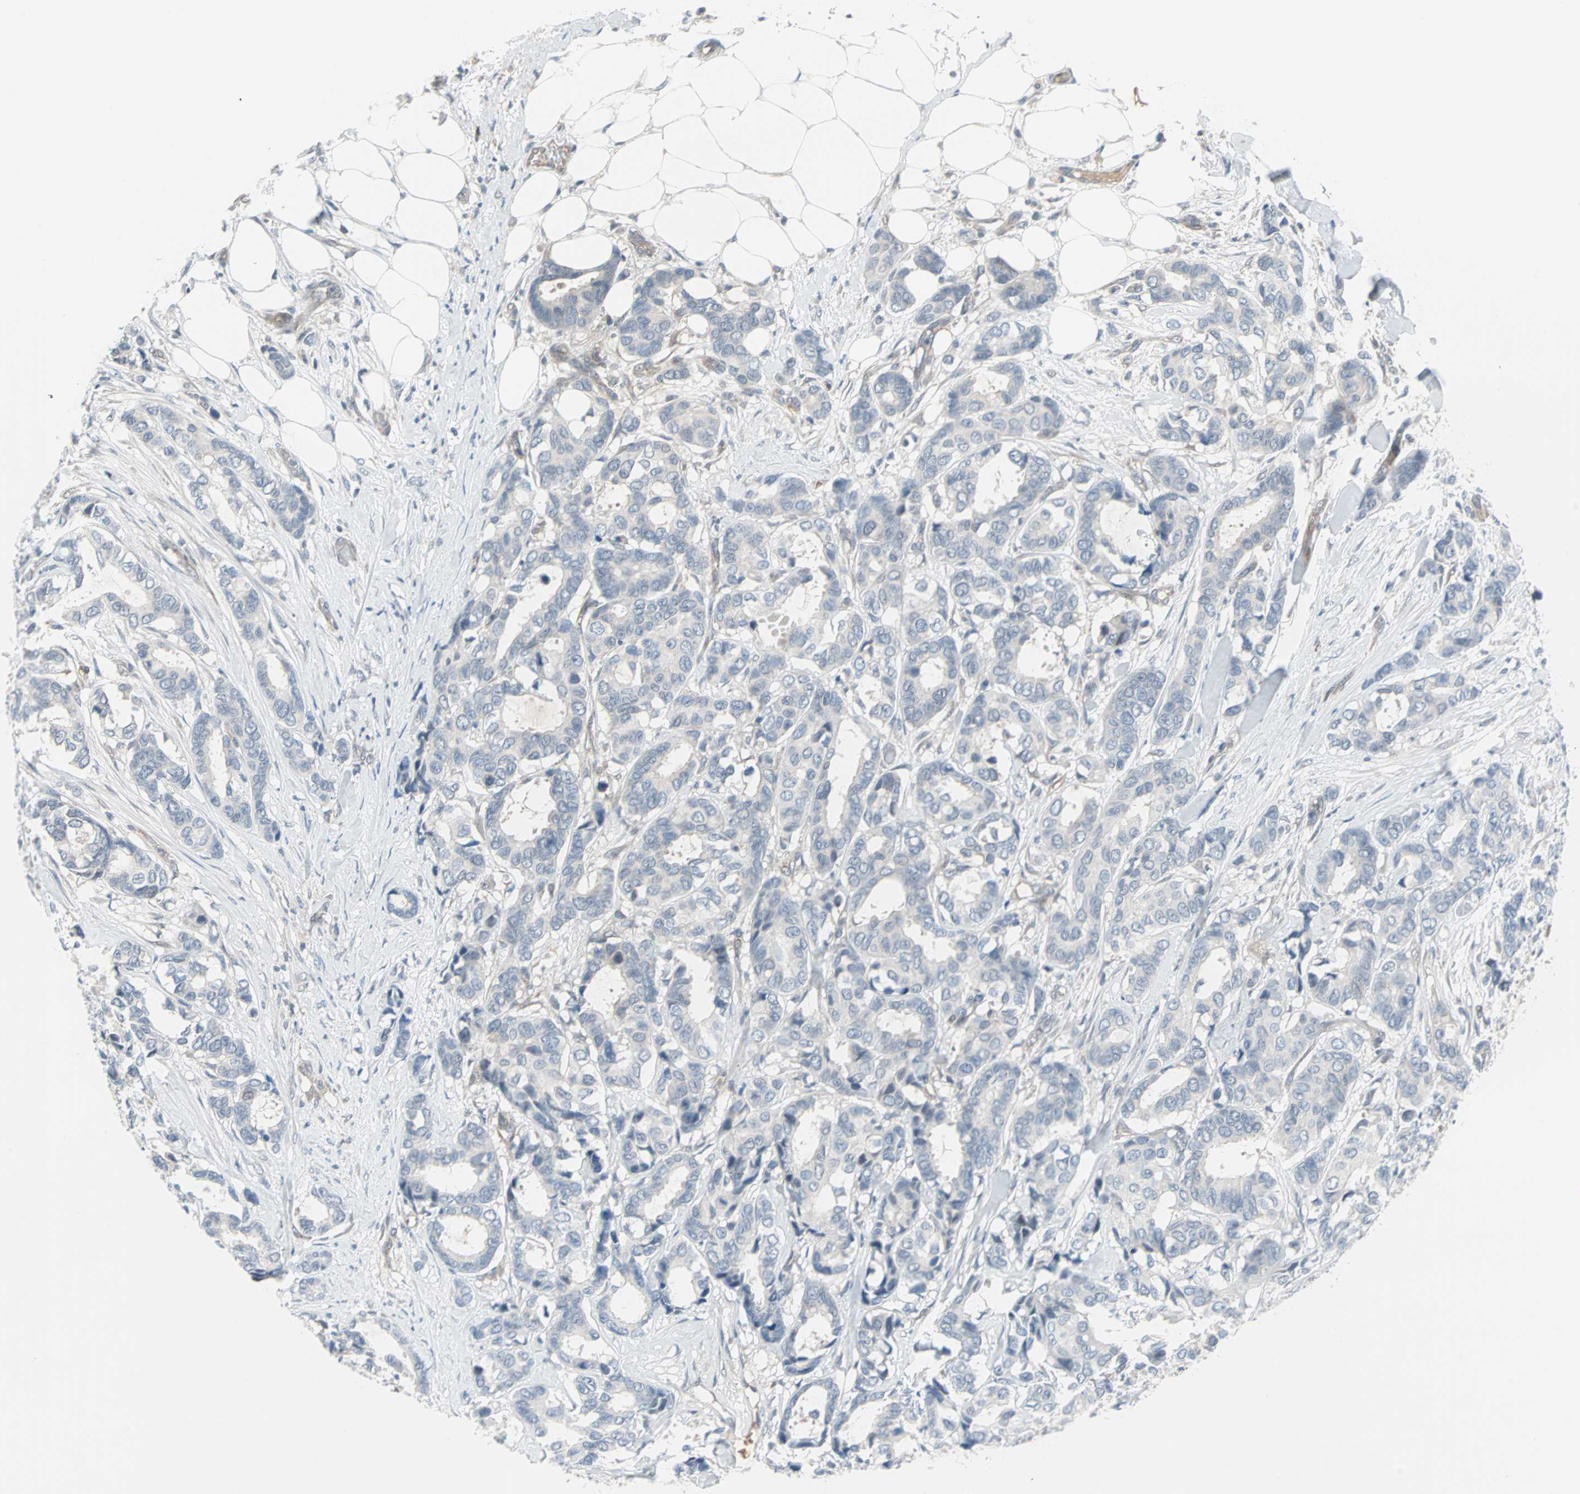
{"staining": {"intensity": "negative", "quantity": "none", "location": "none"}, "tissue": "breast cancer", "cell_type": "Tumor cells", "image_type": "cancer", "snomed": [{"axis": "morphology", "description": "Duct carcinoma"}, {"axis": "topography", "description": "Breast"}], "caption": "IHC histopathology image of breast intraductal carcinoma stained for a protein (brown), which exhibits no expression in tumor cells.", "gene": "CASP3", "patient": {"sex": "female", "age": 87}}